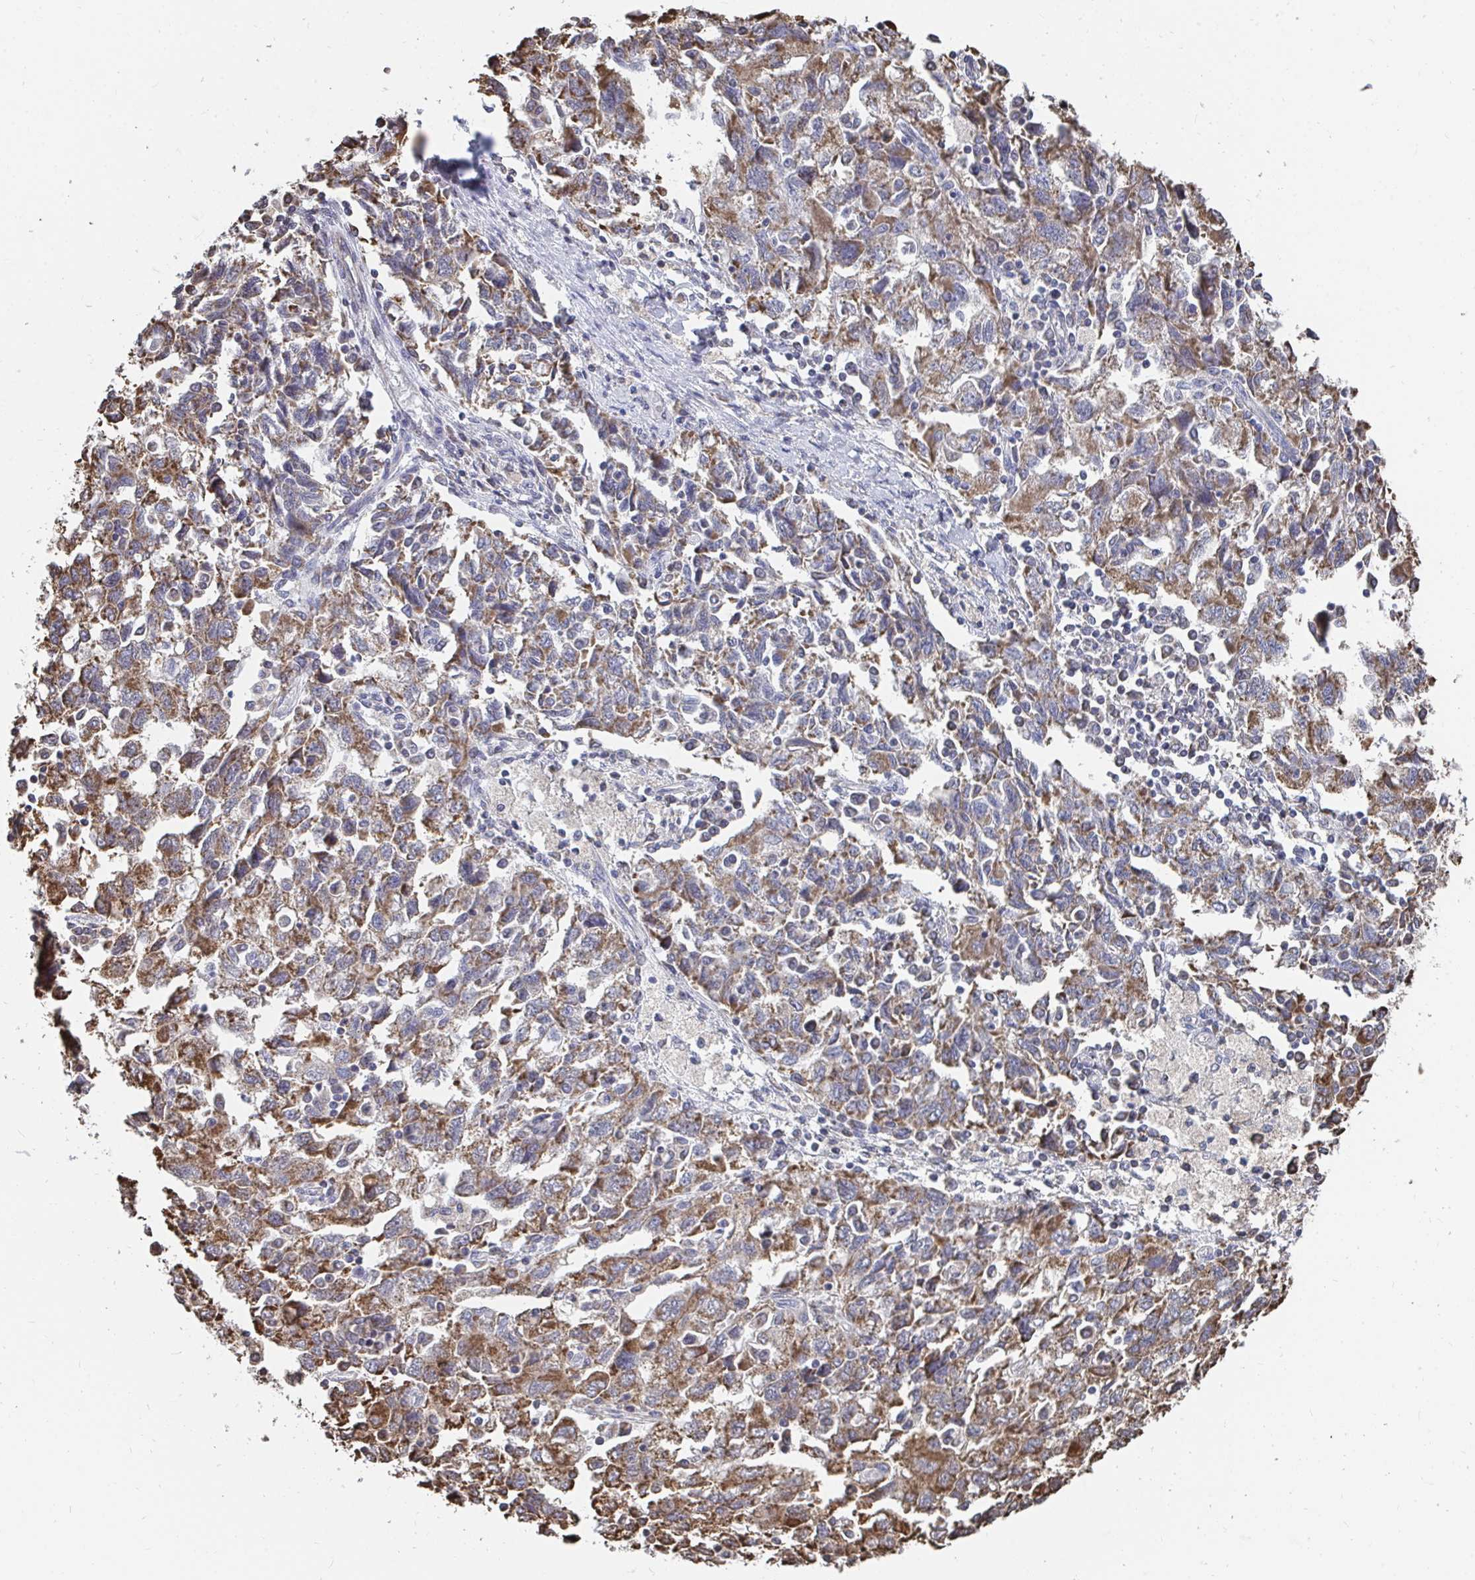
{"staining": {"intensity": "moderate", "quantity": ">75%", "location": "cytoplasmic/membranous"}, "tissue": "ovarian cancer", "cell_type": "Tumor cells", "image_type": "cancer", "snomed": [{"axis": "morphology", "description": "Carcinoma, NOS"}, {"axis": "morphology", "description": "Cystadenocarcinoma, serous, NOS"}, {"axis": "topography", "description": "Ovary"}], "caption": "Brown immunohistochemical staining in ovarian carcinoma displays moderate cytoplasmic/membranous staining in approximately >75% of tumor cells.", "gene": "ELAVL1", "patient": {"sex": "female", "age": 69}}